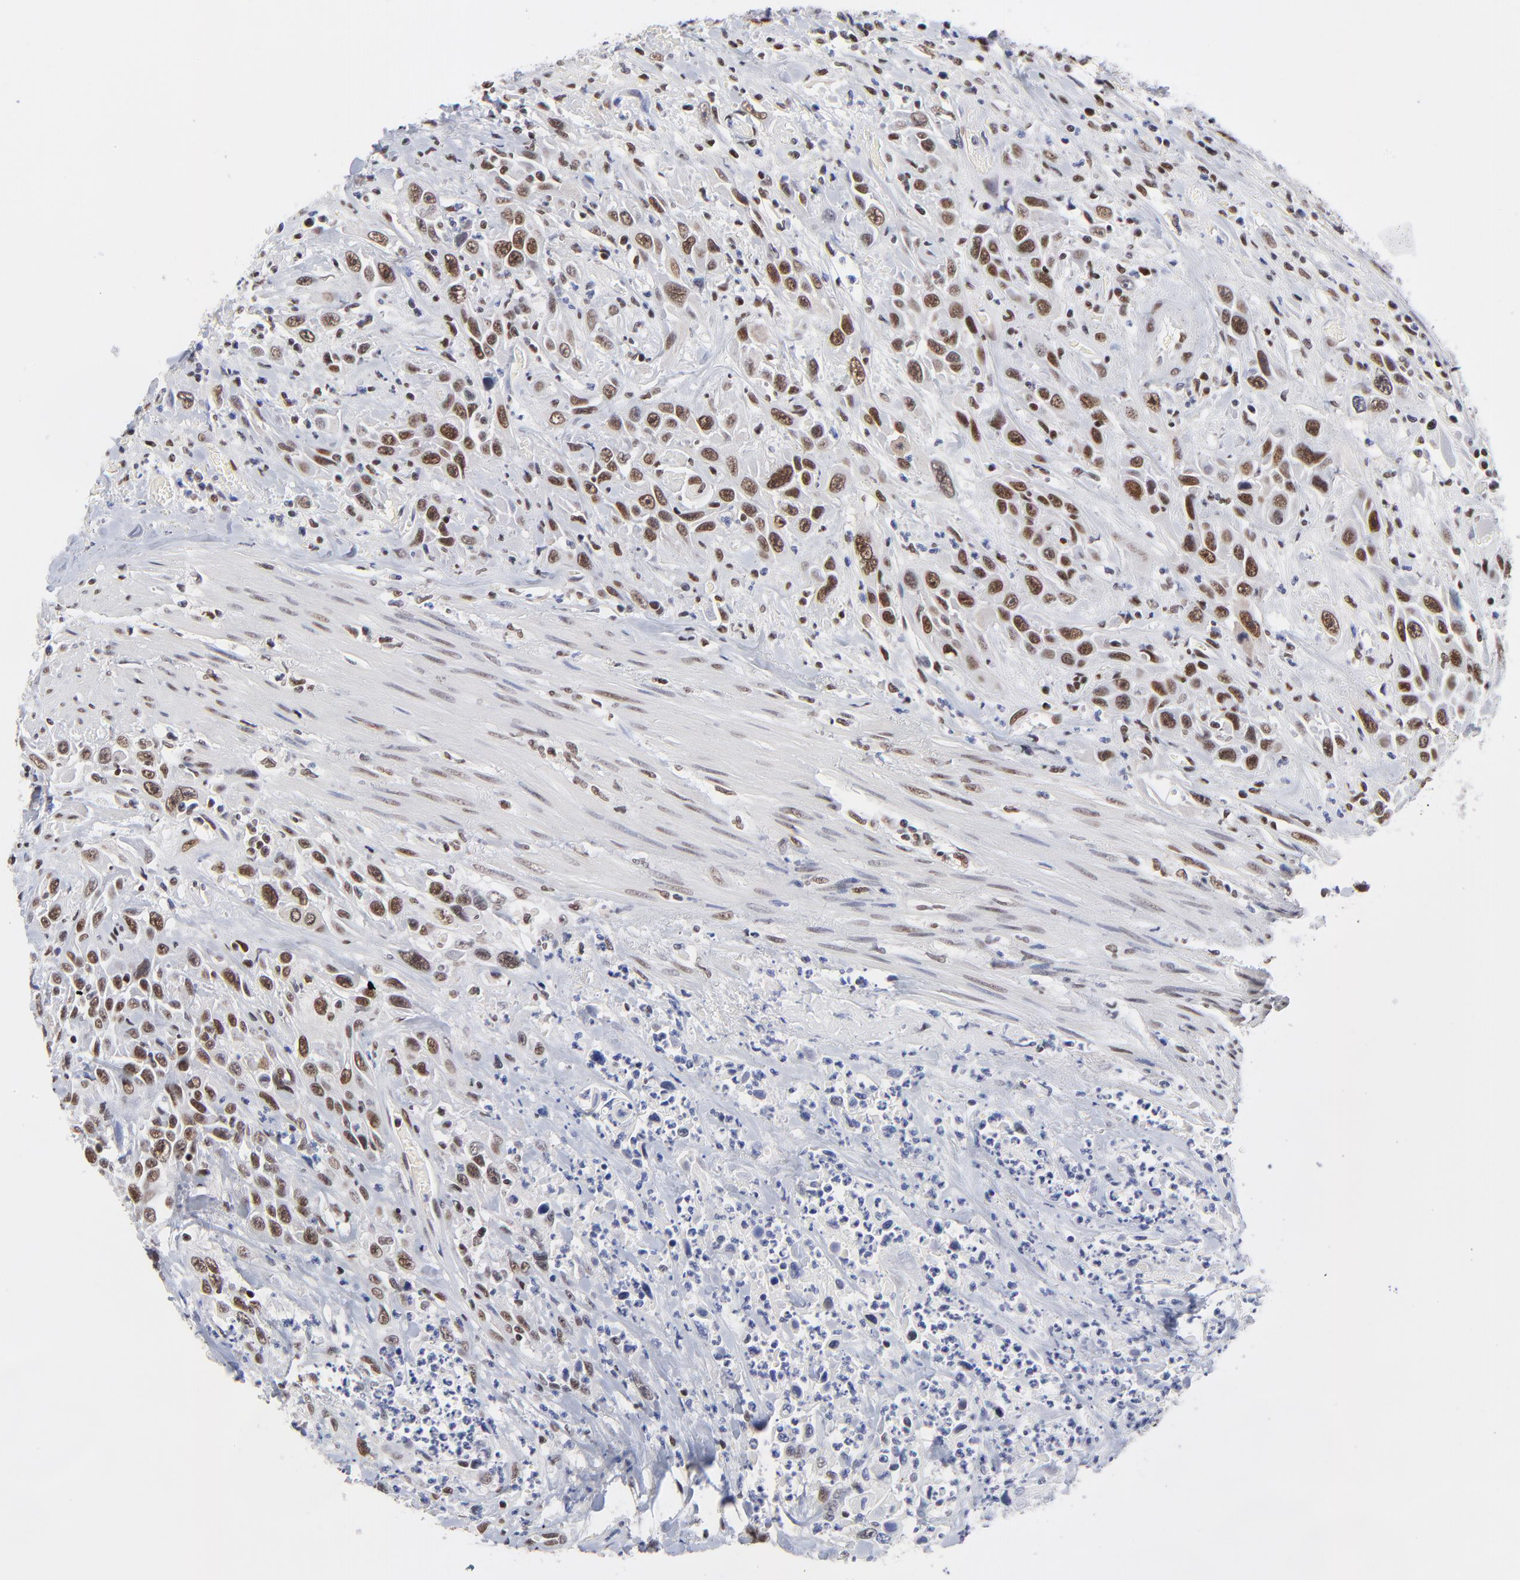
{"staining": {"intensity": "strong", "quantity": ">75%", "location": "nuclear"}, "tissue": "urothelial cancer", "cell_type": "Tumor cells", "image_type": "cancer", "snomed": [{"axis": "morphology", "description": "Urothelial carcinoma, High grade"}, {"axis": "topography", "description": "Urinary bladder"}], "caption": "Immunohistochemical staining of human urothelial carcinoma (high-grade) shows high levels of strong nuclear protein expression in approximately >75% of tumor cells.", "gene": "ZMYM3", "patient": {"sex": "female", "age": 84}}